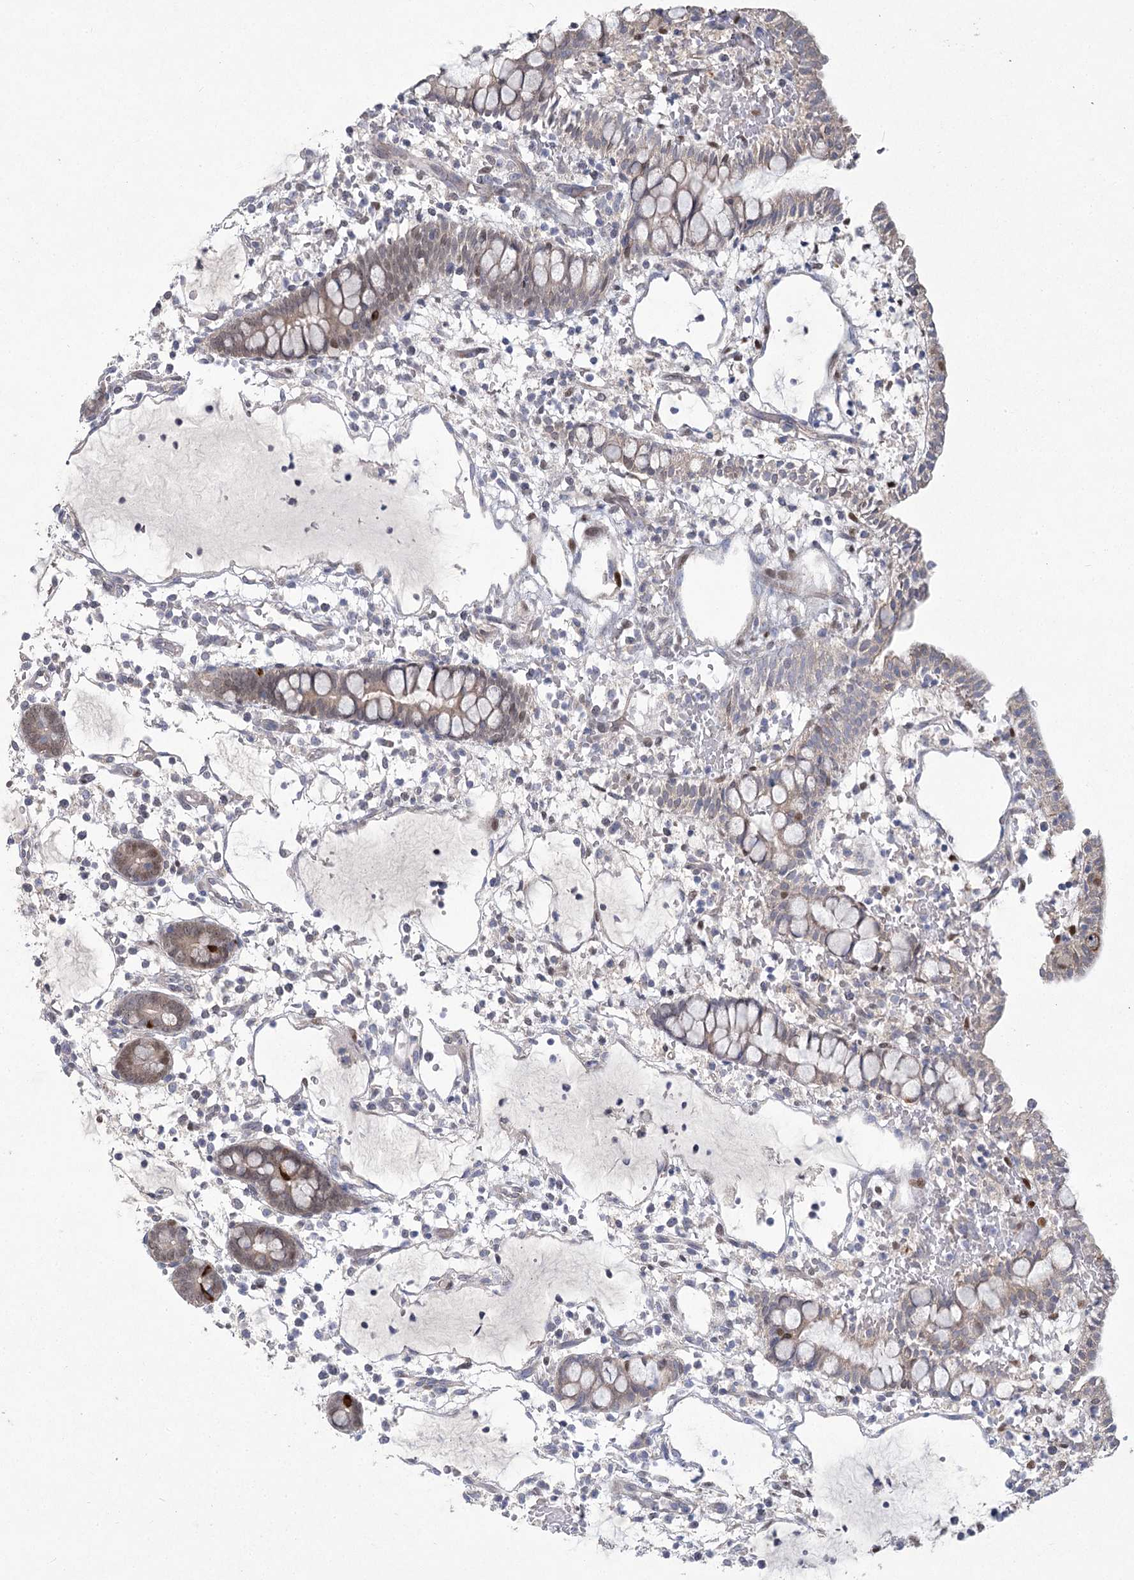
{"staining": {"intensity": "weak", "quantity": "<25%", "location": "cytoplasmic/membranous"}, "tissue": "small intestine", "cell_type": "Glandular cells", "image_type": "normal", "snomed": [{"axis": "morphology", "description": "Normal tissue, NOS"}, {"axis": "morphology", "description": "Developmental malformation"}, {"axis": "topography", "description": "Small intestine"}], "caption": "A high-resolution image shows immunohistochemistry (IHC) staining of benign small intestine, which demonstrates no significant expression in glandular cells. (DAB immunohistochemistry (IHC) visualized using brightfield microscopy, high magnification).", "gene": "CAMTA1", "patient": {"sex": "male"}}